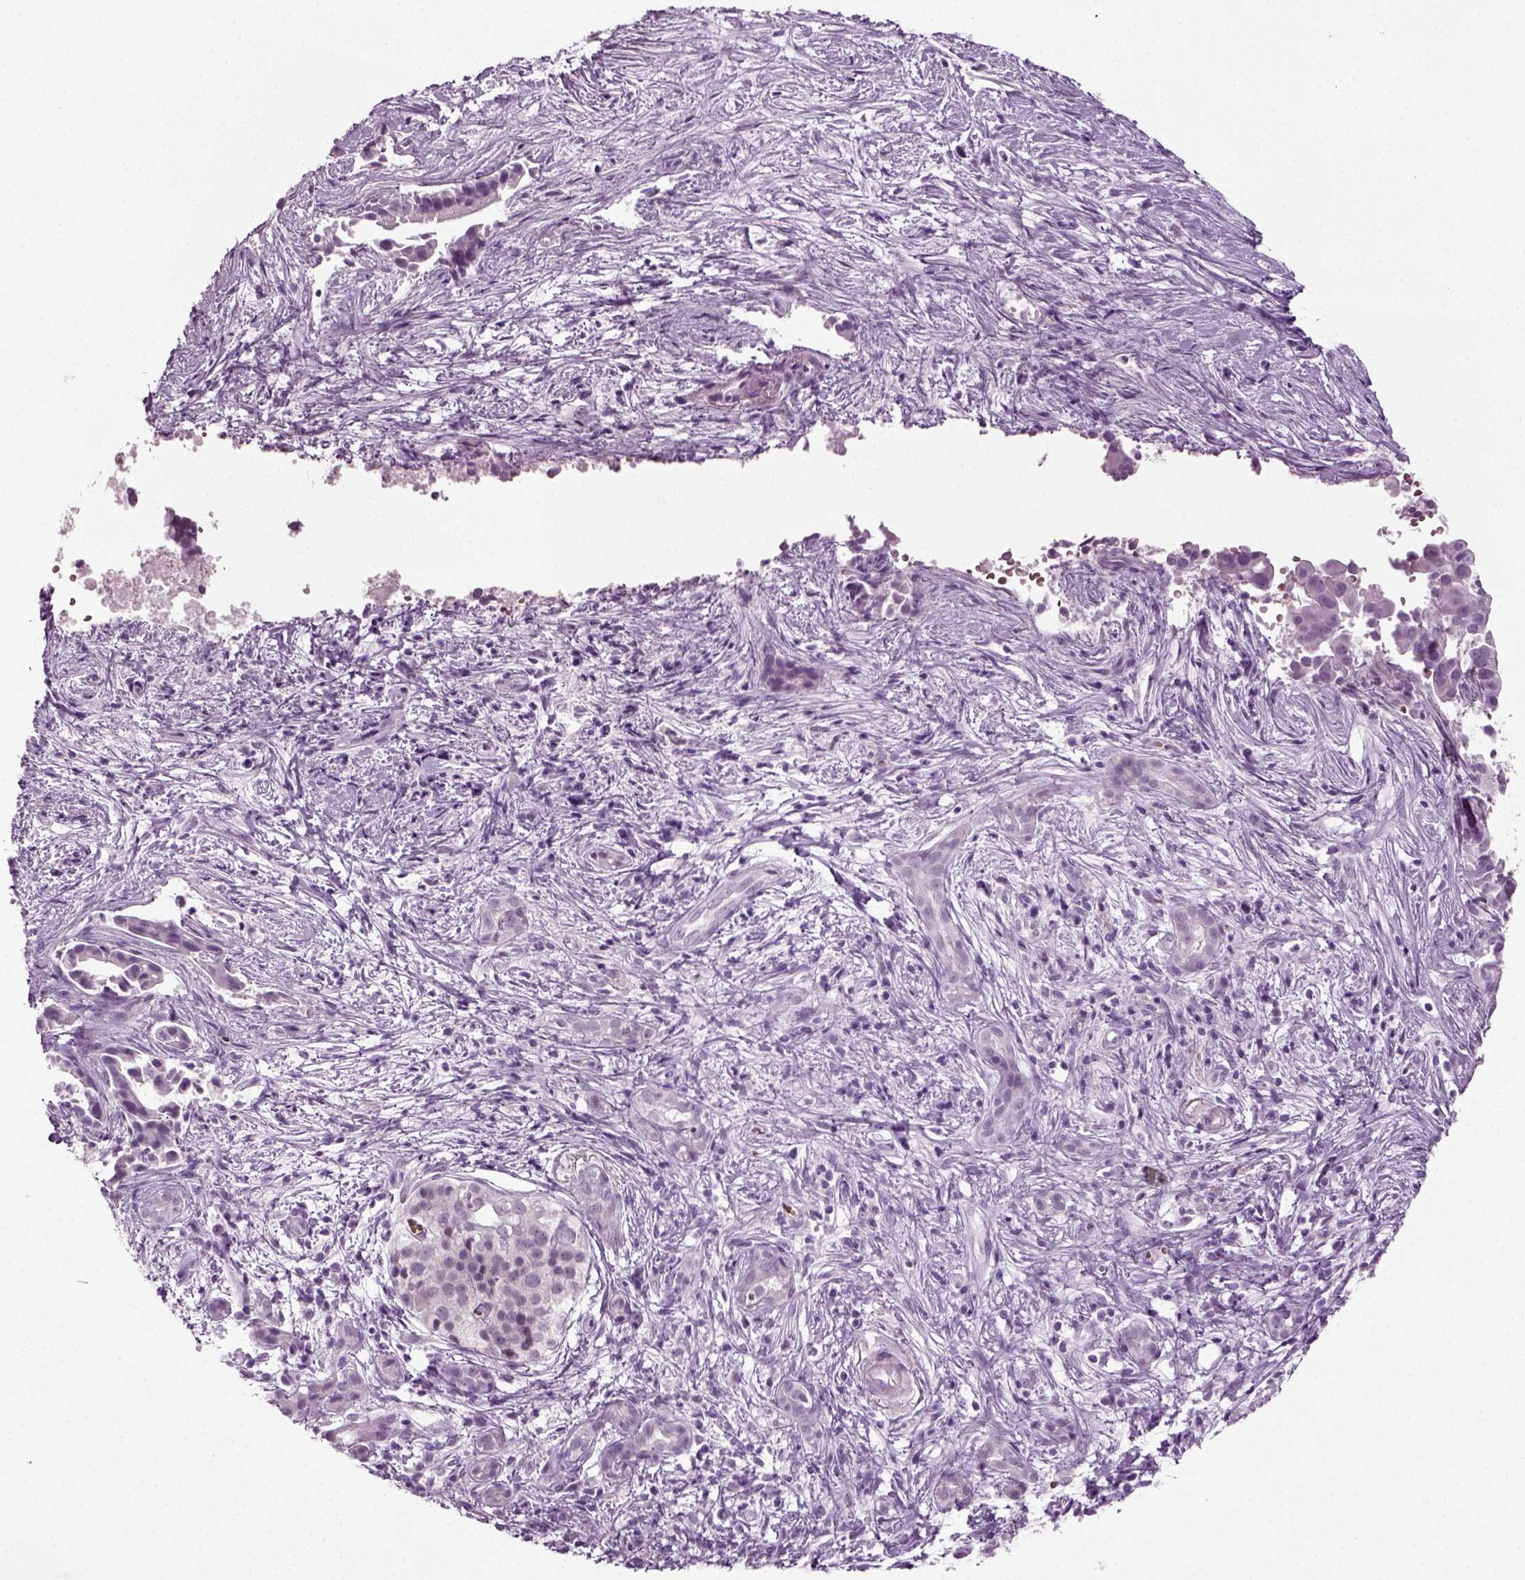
{"staining": {"intensity": "negative", "quantity": "none", "location": "none"}, "tissue": "pancreatic cancer", "cell_type": "Tumor cells", "image_type": "cancer", "snomed": [{"axis": "morphology", "description": "Adenocarcinoma, NOS"}, {"axis": "topography", "description": "Pancreas"}], "caption": "A high-resolution photomicrograph shows immunohistochemistry (IHC) staining of pancreatic cancer (adenocarcinoma), which demonstrates no significant staining in tumor cells. (DAB (3,3'-diaminobenzidine) immunohistochemistry (IHC) with hematoxylin counter stain).", "gene": "ZC2HC1C", "patient": {"sex": "male", "age": 61}}